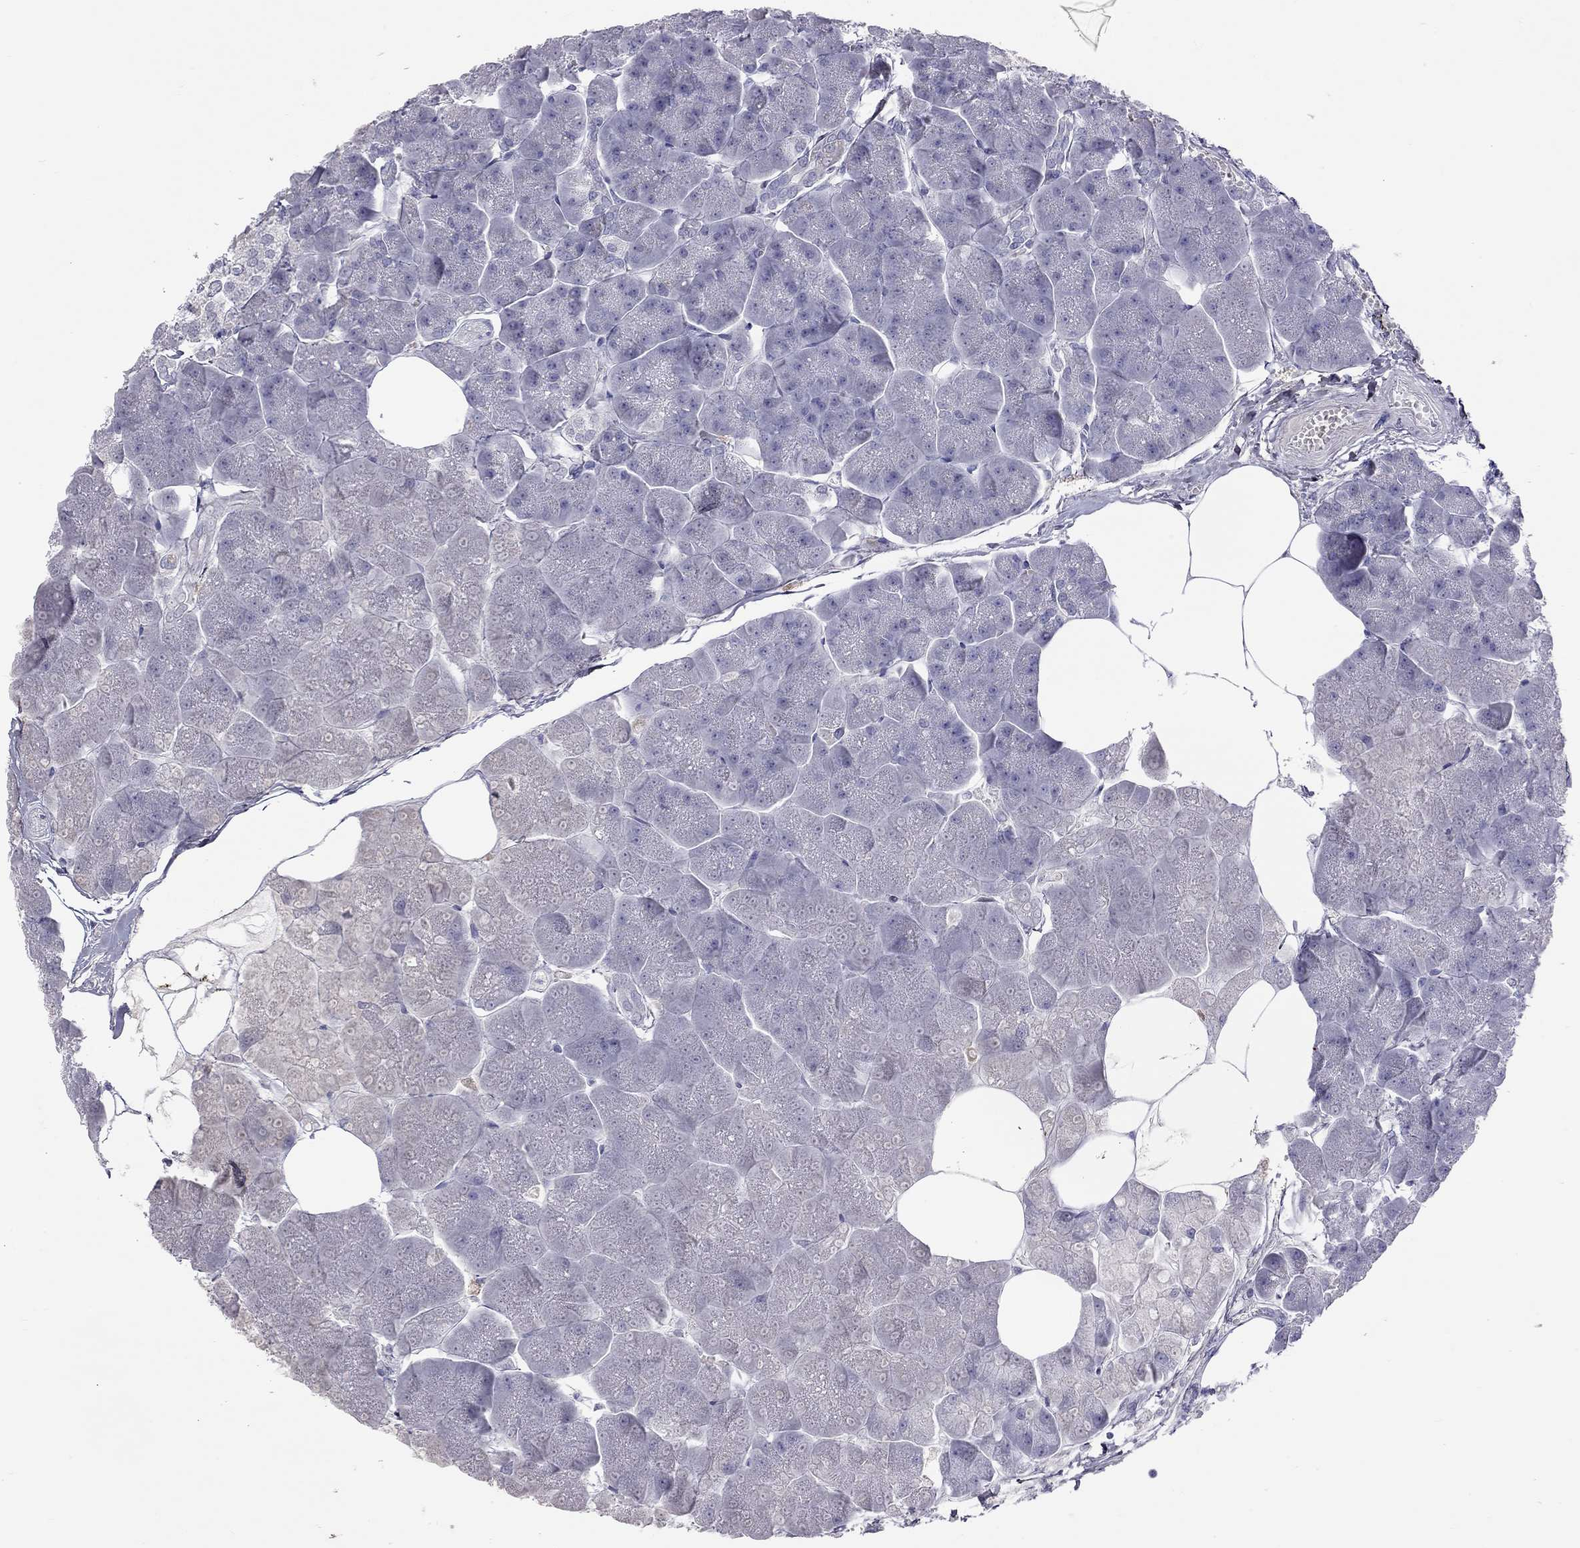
{"staining": {"intensity": "negative", "quantity": "none", "location": "none"}, "tissue": "pancreas", "cell_type": "Exocrine glandular cells", "image_type": "normal", "snomed": [{"axis": "morphology", "description": "Normal tissue, NOS"}, {"axis": "topography", "description": "Adipose tissue"}, {"axis": "topography", "description": "Pancreas"}, {"axis": "topography", "description": "Peripheral nerve tissue"}], "caption": "Immunohistochemistry (IHC) image of normal pancreas: pancreas stained with DAB displays no significant protein expression in exocrine glandular cells. (Brightfield microscopy of DAB (3,3'-diaminobenzidine) immunohistochemistry (IHC) at high magnification).", "gene": "C8orf88", "patient": {"sex": "female", "age": 58}}